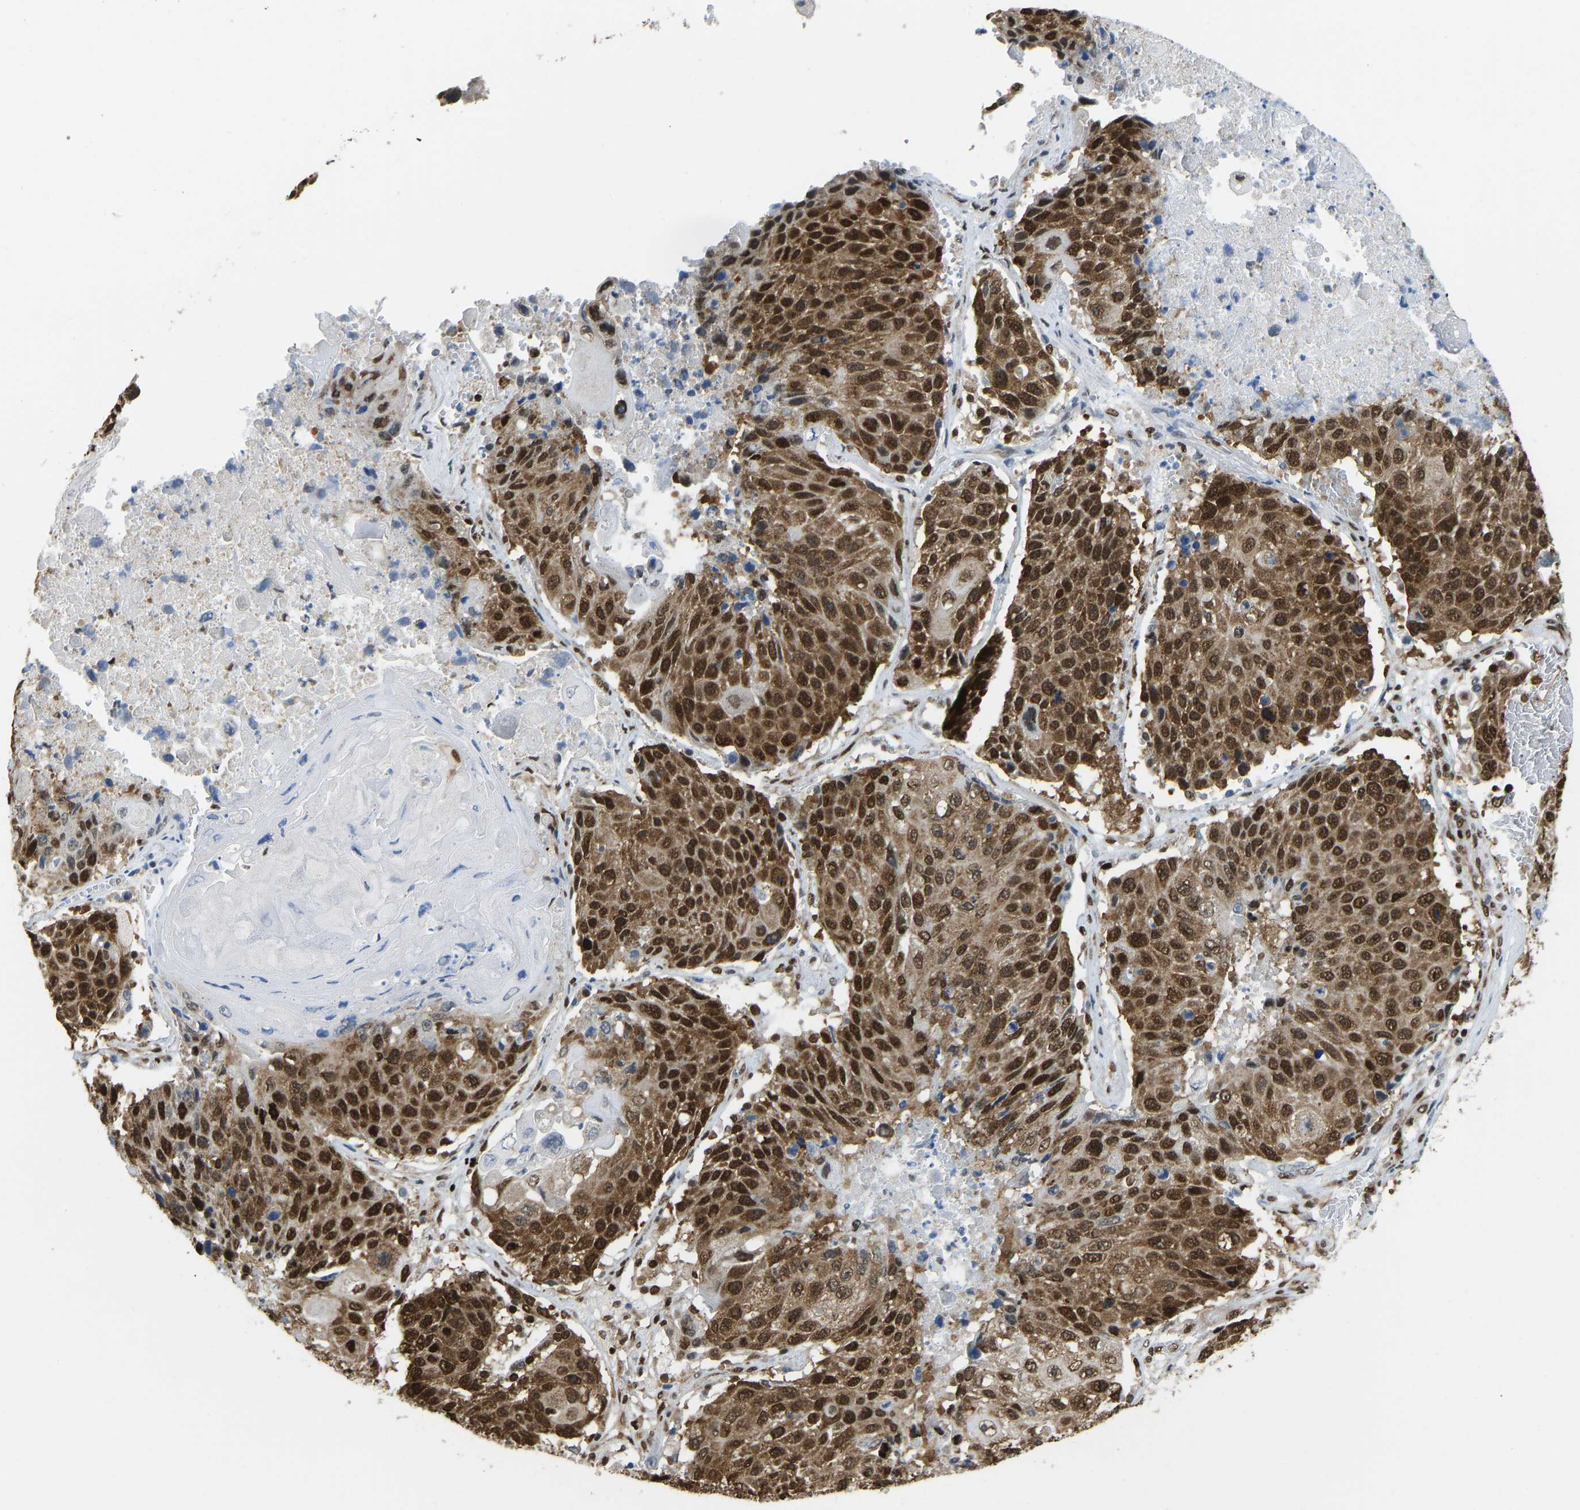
{"staining": {"intensity": "strong", "quantity": ">75%", "location": "cytoplasmic/membranous,nuclear"}, "tissue": "lung cancer", "cell_type": "Tumor cells", "image_type": "cancer", "snomed": [{"axis": "morphology", "description": "Squamous cell carcinoma, NOS"}, {"axis": "topography", "description": "Lung"}], "caption": "Immunohistochemical staining of human lung cancer (squamous cell carcinoma) displays high levels of strong cytoplasmic/membranous and nuclear protein staining in approximately >75% of tumor cells. (brown staining indicates protein expression, while blue staining denotes nuclei).", "gene": "ZSCAN20", "patient": {"sex": "male", "age": 61}}